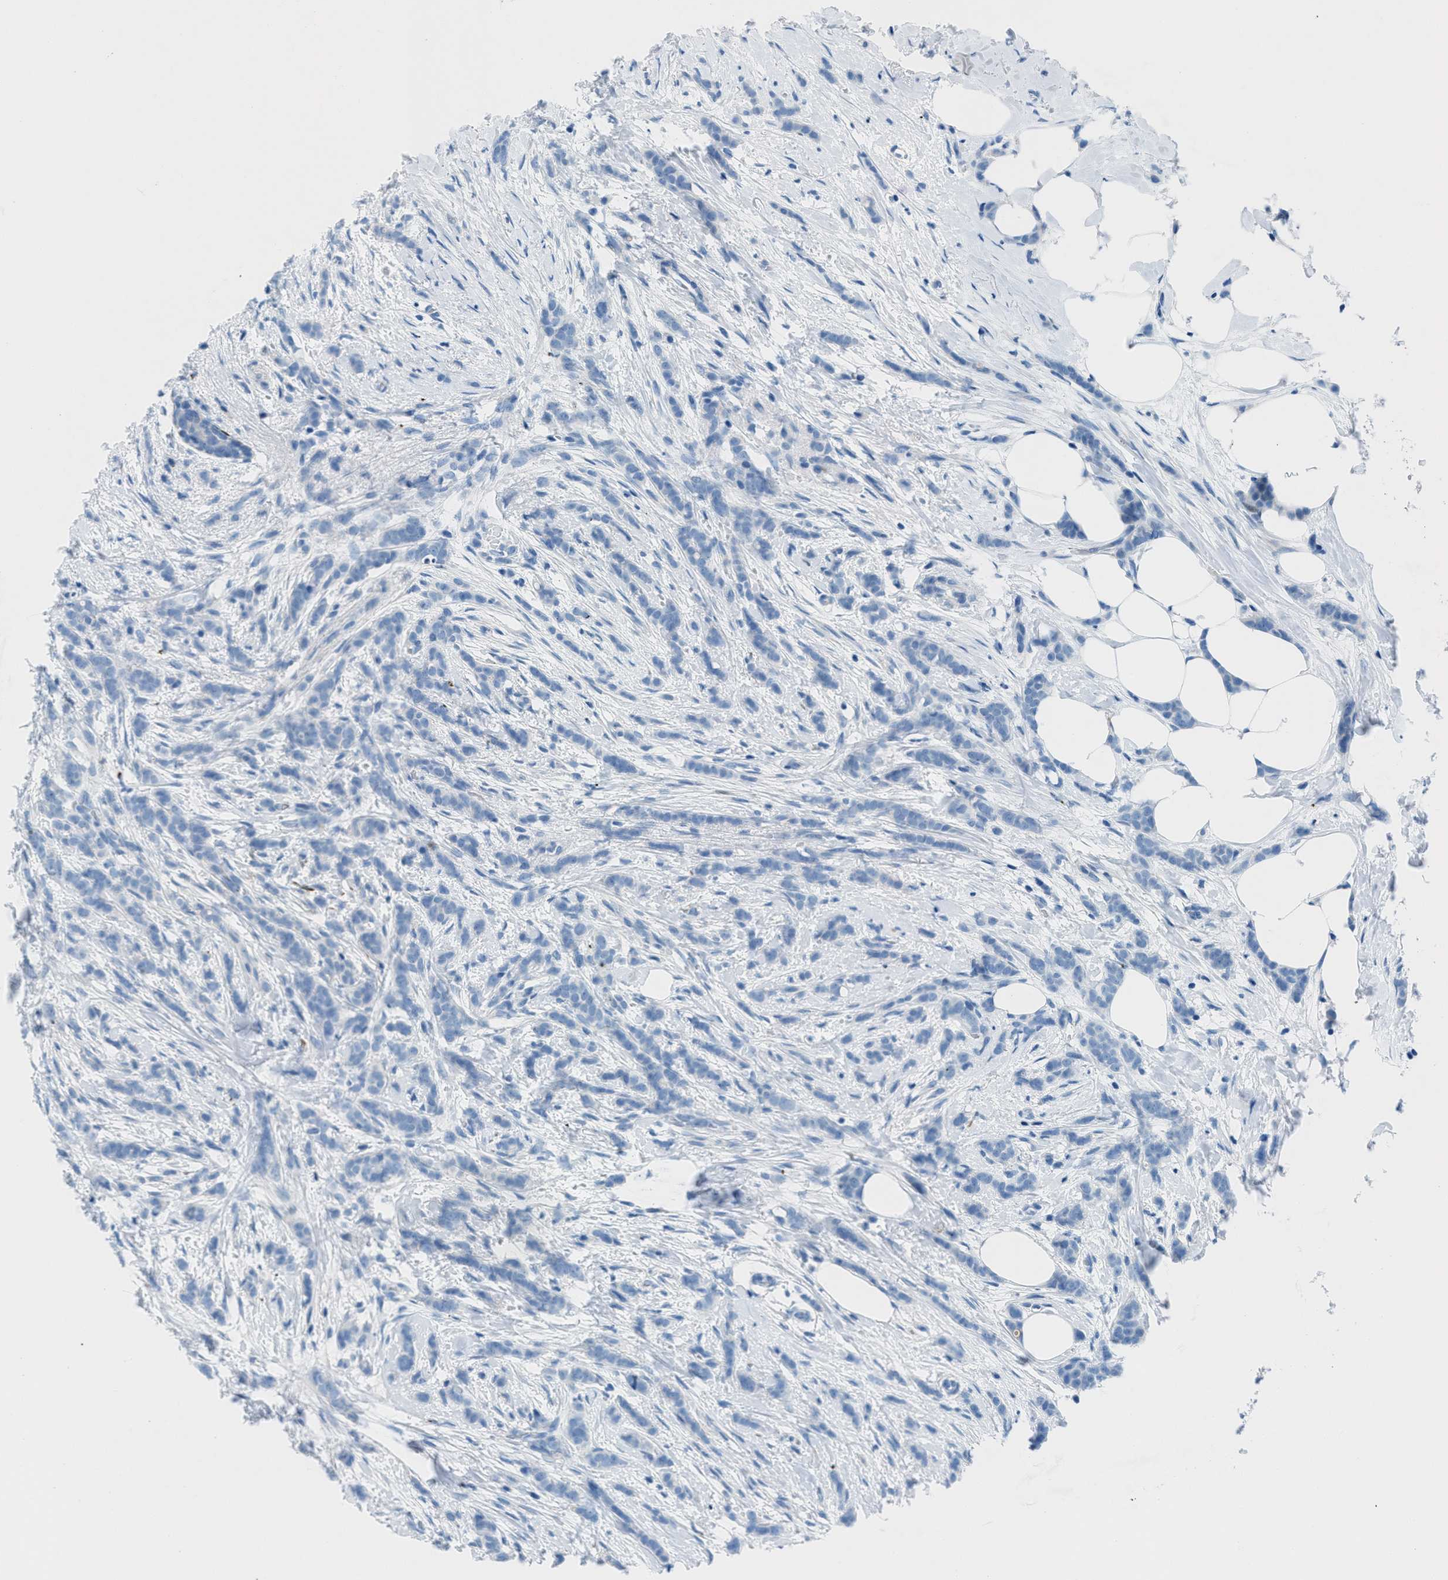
{"staining": {"intensity": "negative", "quantity": "none", "location": "none"}, "tissue": "breast cancer", "cell_type": "Tumor cells", "image_type": "cancer", "snomed": [{"axis": "morphology", "description": "Lobular carcinoma, in situ"}, {"axis": "morphology", "description": "Lobular carcinoma"}, {"axis": "topography", "description": "Breast"}], "caption": "Immunohistochemistry micrograph of neoplastic tissue: breast cancer (lobular carcinoma) stained with DAB reveals no significant protein positivity in tumor cells. The staining is performed using DAB (3,3'-diaminobenzidine) brown chromogen with nuclei counter-stained in using hematoxylin.", "gene": "MFSD13A", "patient": {"sex": "female", "age": 41}}